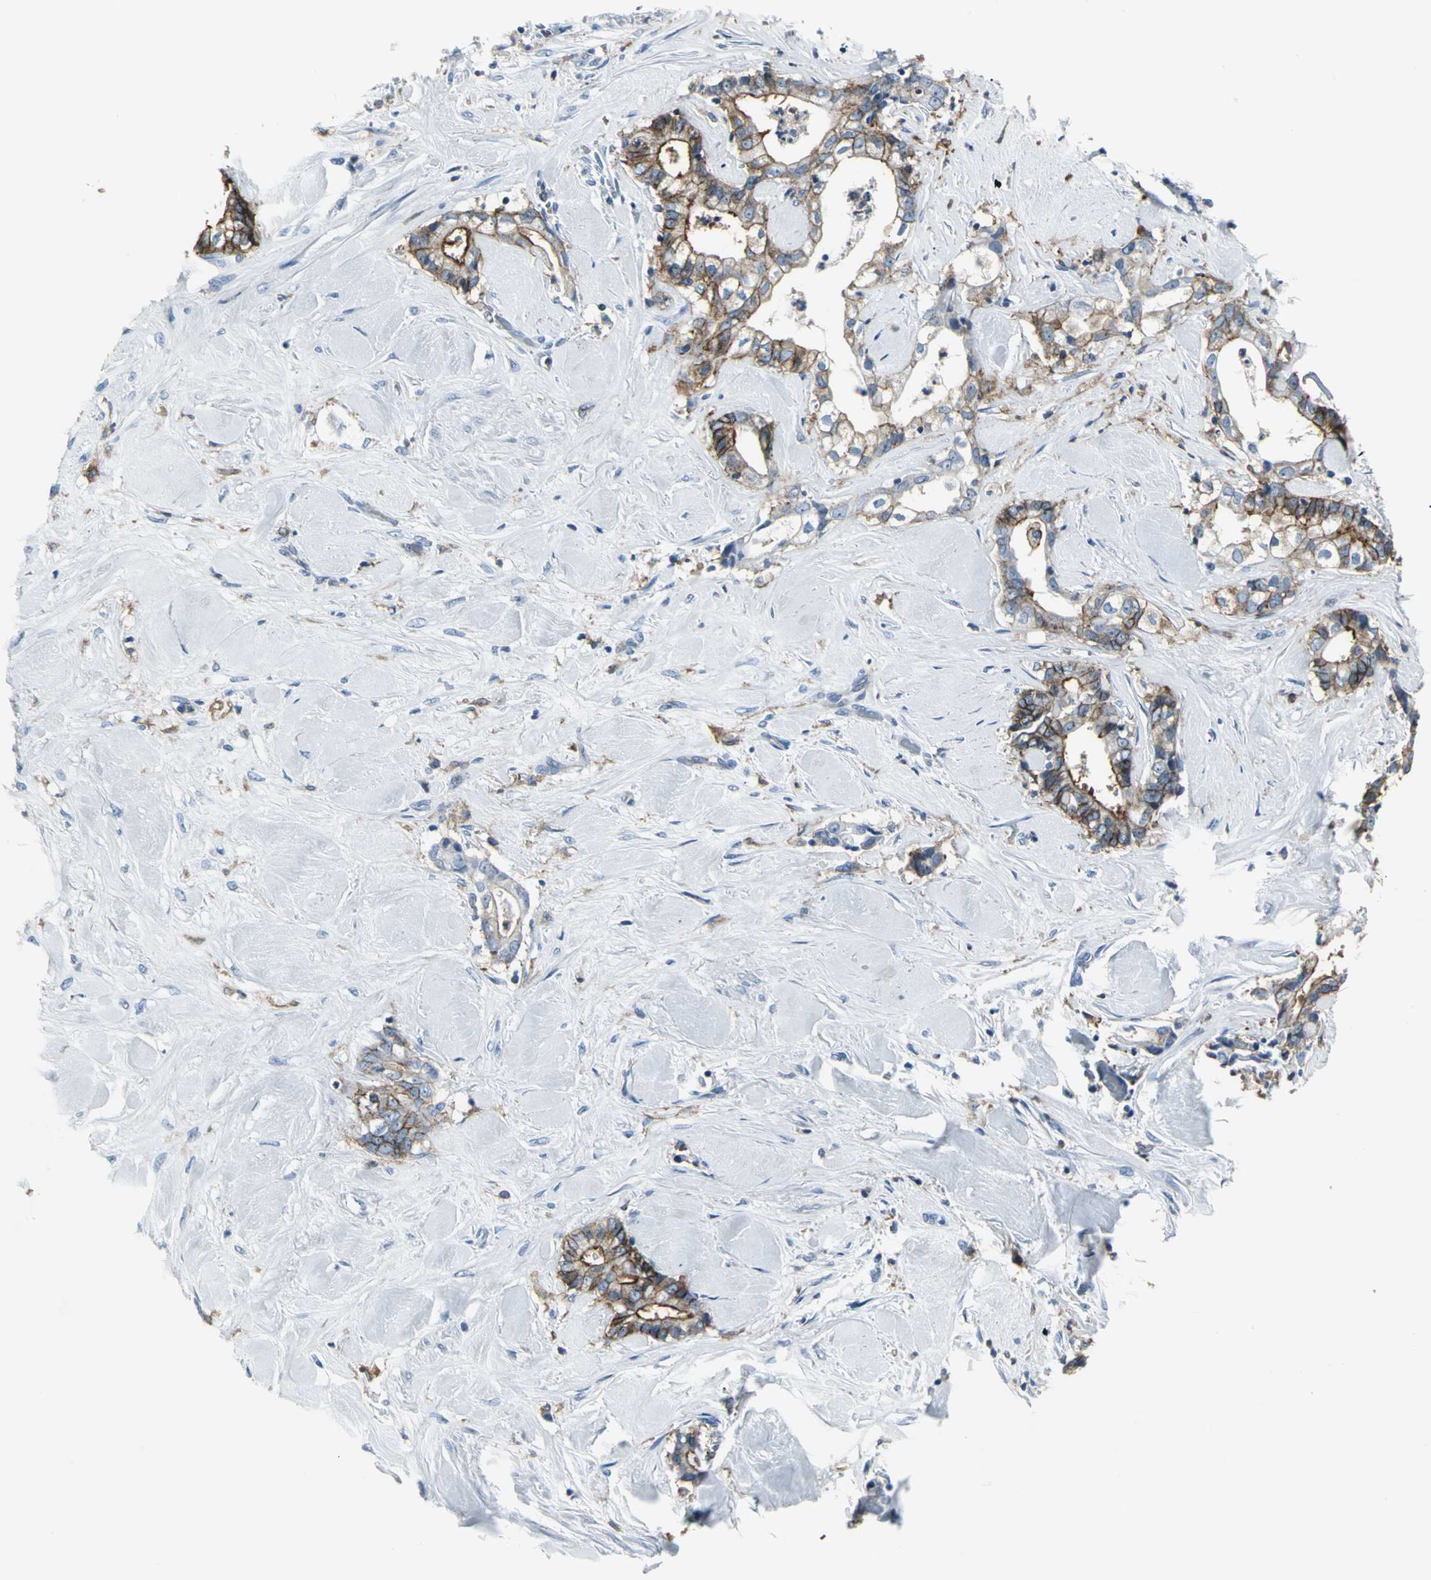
{"staining": {"intensity": "moderate", "quantity": ">75%", "location": "cytoplasmic/membranous"}, "tissue": "liver cancer", "cell_type": "Tumor cells", "image_type": "cancer", "snomed": [{"axis": "morphology", "description": "Cholangiocarcinoma"}, {"axis": "topography", "description": "Liver"}], "caption": "Cholangiocarcinoma (liver) stained with DAB immunohistochemistry (IHC) shows medium levels of moderate cytoplasmic/membranous positivity in about >75% of tumor cells. (DAB IHC with brightfield microscopy, high magnification).", "gene": "IQGAP2", "patient": {"sex": "male", "age": 57}}